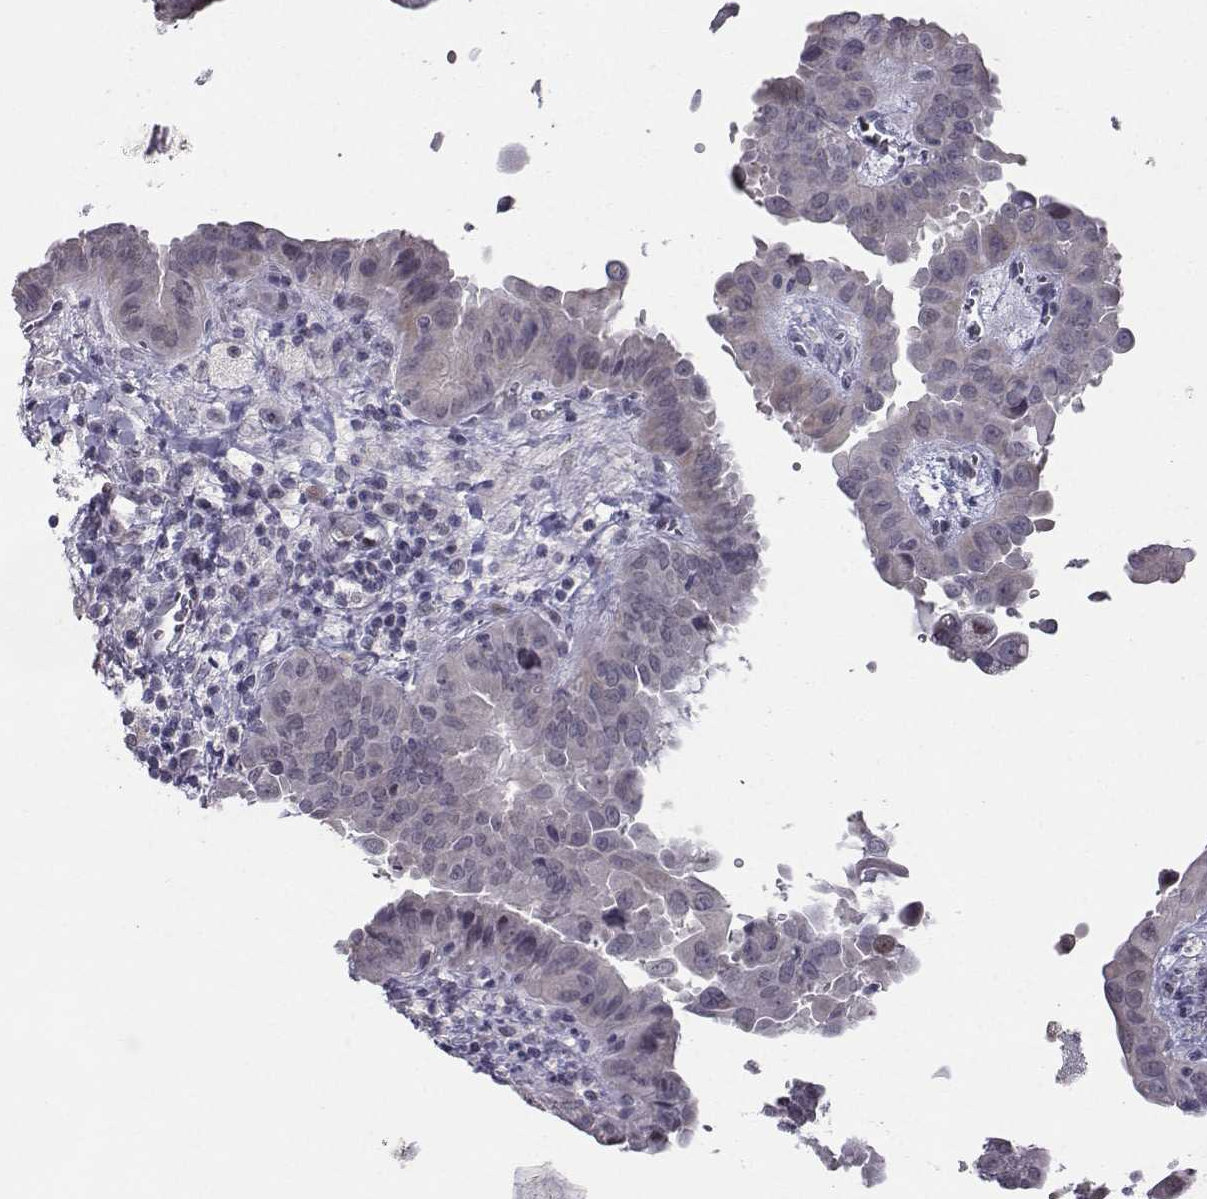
{"staining": {"intensity": "negative", "quantity": "none", "location": "none"}, "tissue": "thyroid cancer", "cell_type": "Tumor cells", "image_type": "cancer", "snomed": [{"axis": "morphology", "description": "Papillary adenocarcinoma, NOS"}, {"axis": "topography", "description": "Thyroid gland"}], "caption": "A high-resolution photomicrograph shows immunohistochemistry (IHC) staining of thyroid cancer, which shows no significant staining in tumor cells.", "gene": "LIN28A", "patient": {"sex": "female", "age": 37}}